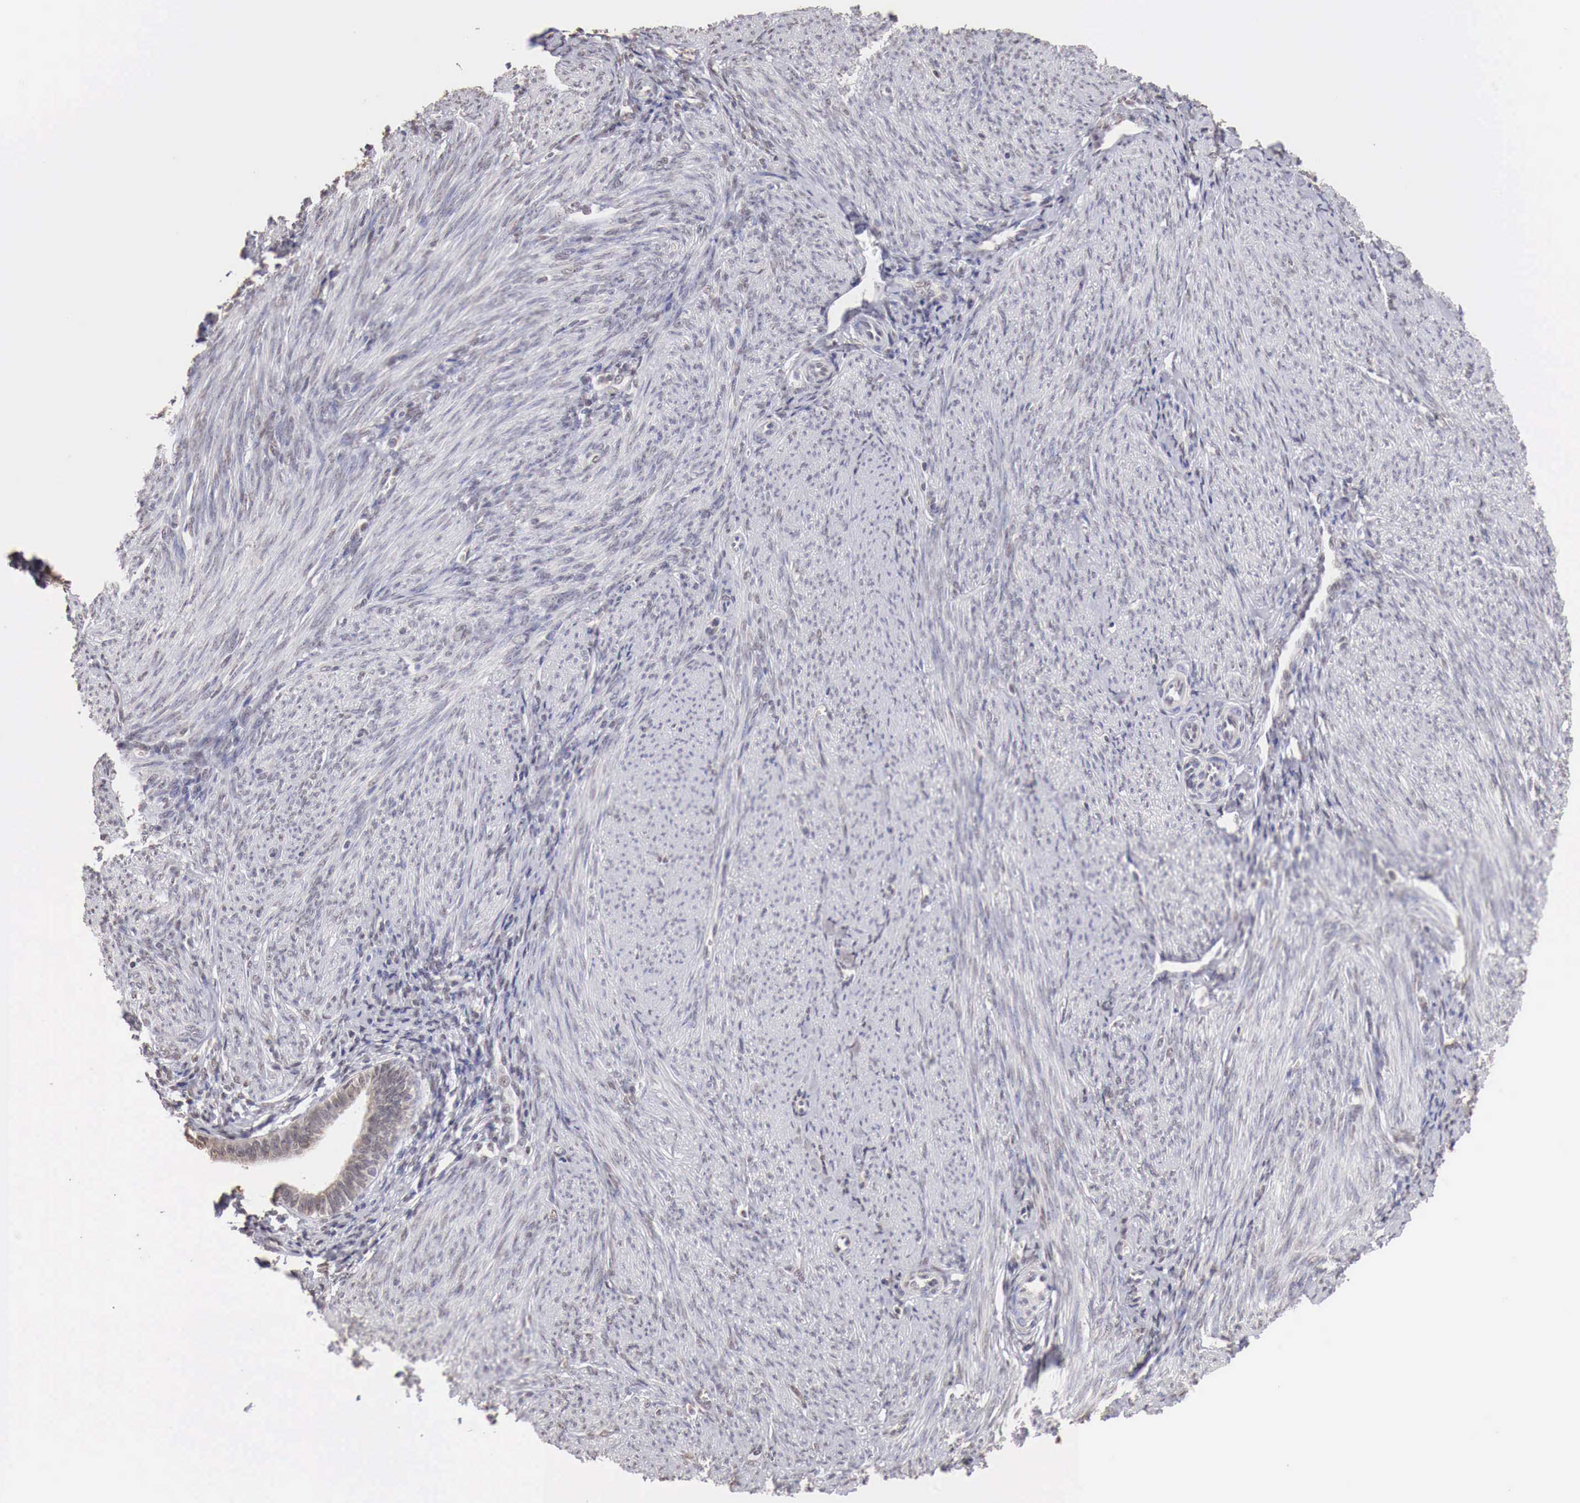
{"staining": {"intensity": "negative", "quantity": "none", "location": "none"}, "tissue": "endometrial cancer", "cell_type": "Tumor cells", "image_type": "cancer", "snomed": [{"axis": "morphology", "description": "Adenocarcinoma, NOS"}, {"axis": "topography", "description": "Endometrium"}], "caption": "The photomicrograph displays no significant staining in tumor cells of endometrial cancer.", "gene": "UBA1", "patient": {"sex": "female", "age": 63}}